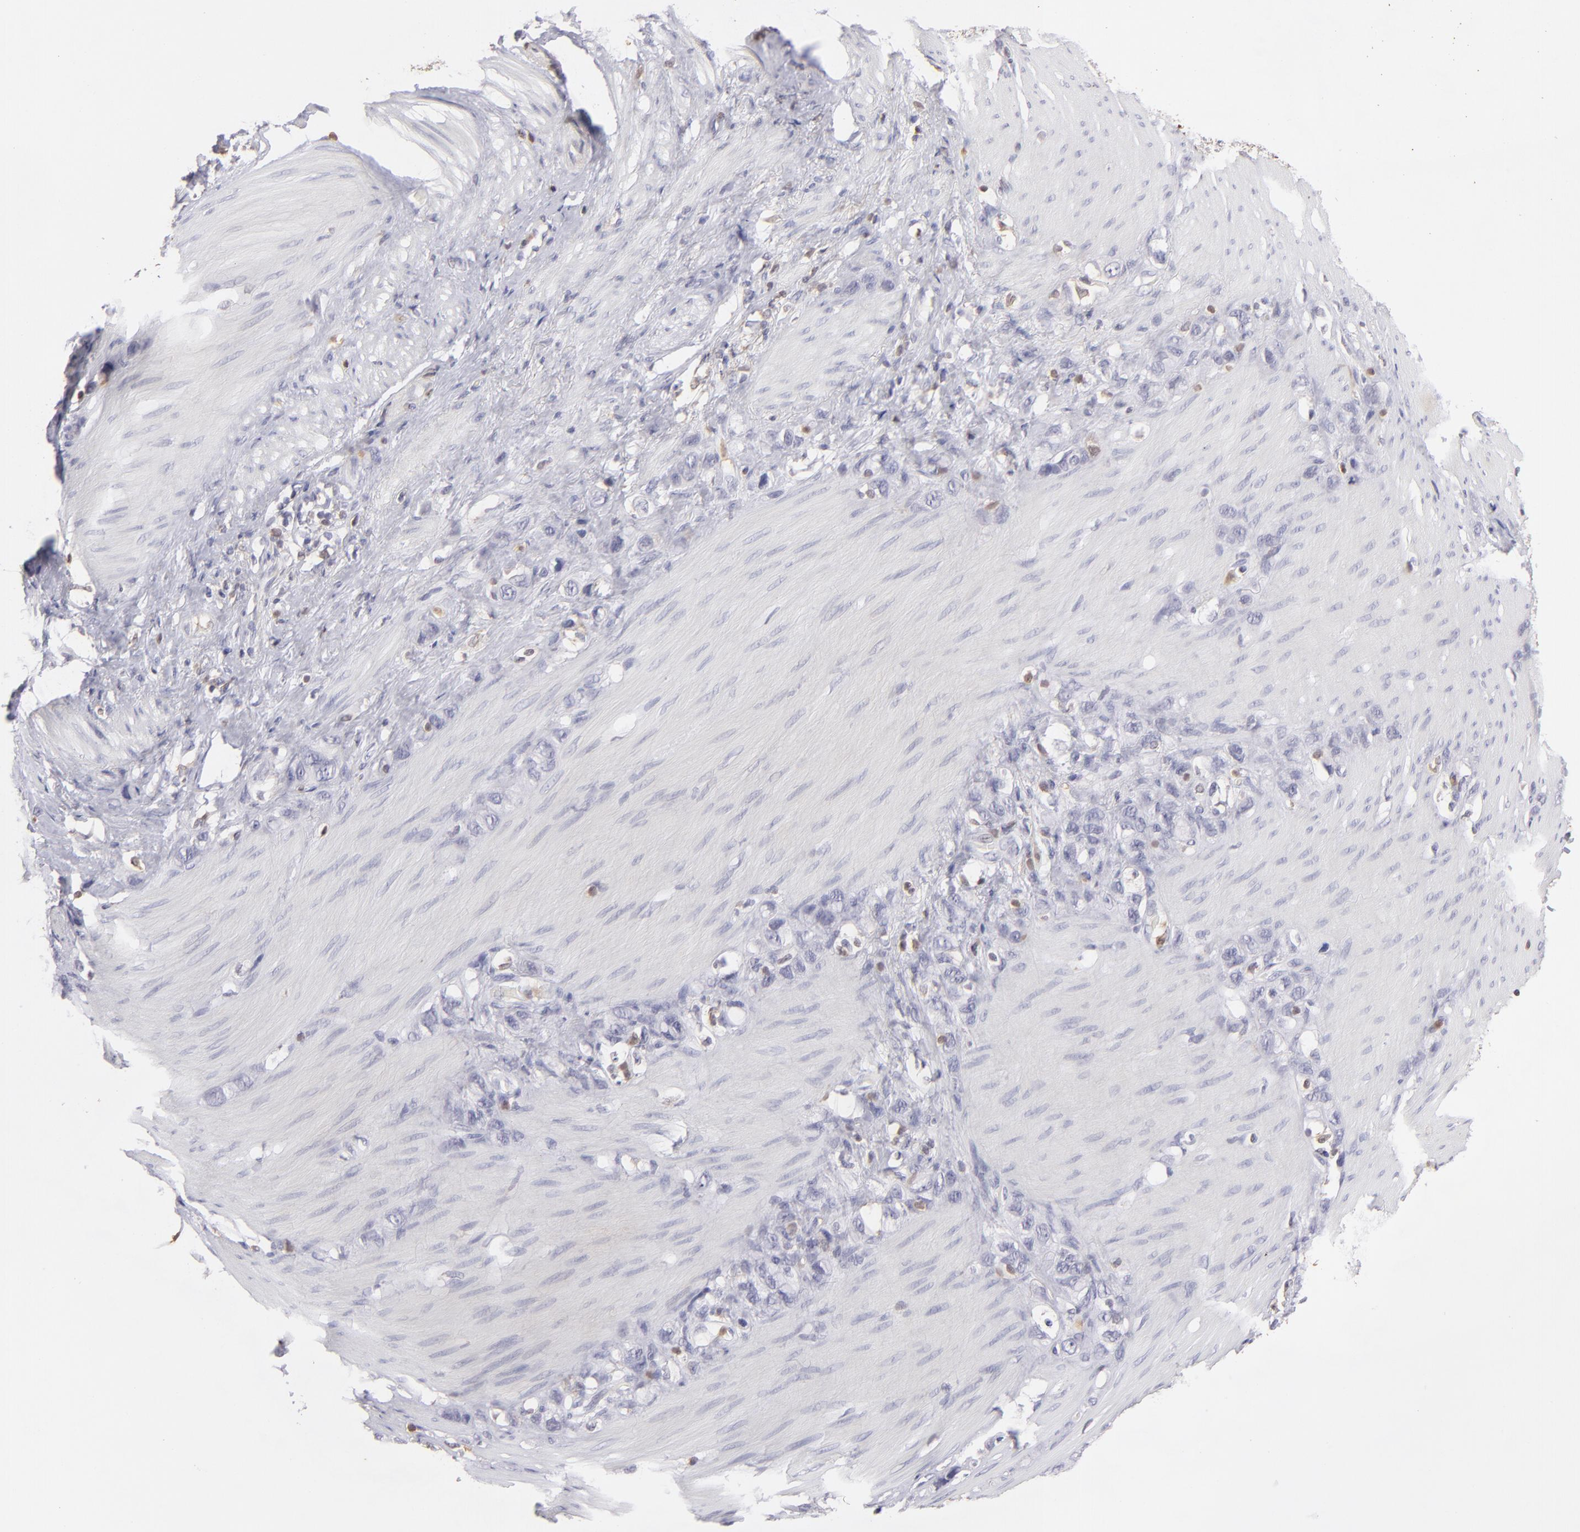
{"staining": {"intensity": "negative", "quantity": "none", "location": "none"}, "tissue": "stomach cancer", "cell_type": "Tumor cells", "image_type": "cancer", "snomed": [{"axis": "morphology", "description": "Normal tissue, NOS"}, {"axis": "morphology", "description": "Adenocarcinoma, NOS"}, {"axis": "morphology", "description": "Adenocarcinoma, High grade"}, {"axis": "topography", "description": "Stomach, upper"}, {"axis": "topography", "description": "Stomach"}], "caption": "The photomicrograph reveals no staining of tumor cells in stomach adenocarcinoma. (DAB (3,3'-diaminobenzidine) immunohistochemistry (IHC) visualized using brightfield microscopy, high magnification).", "gene": "S100A2", "patient": {"sex": "female", "age": 65}}